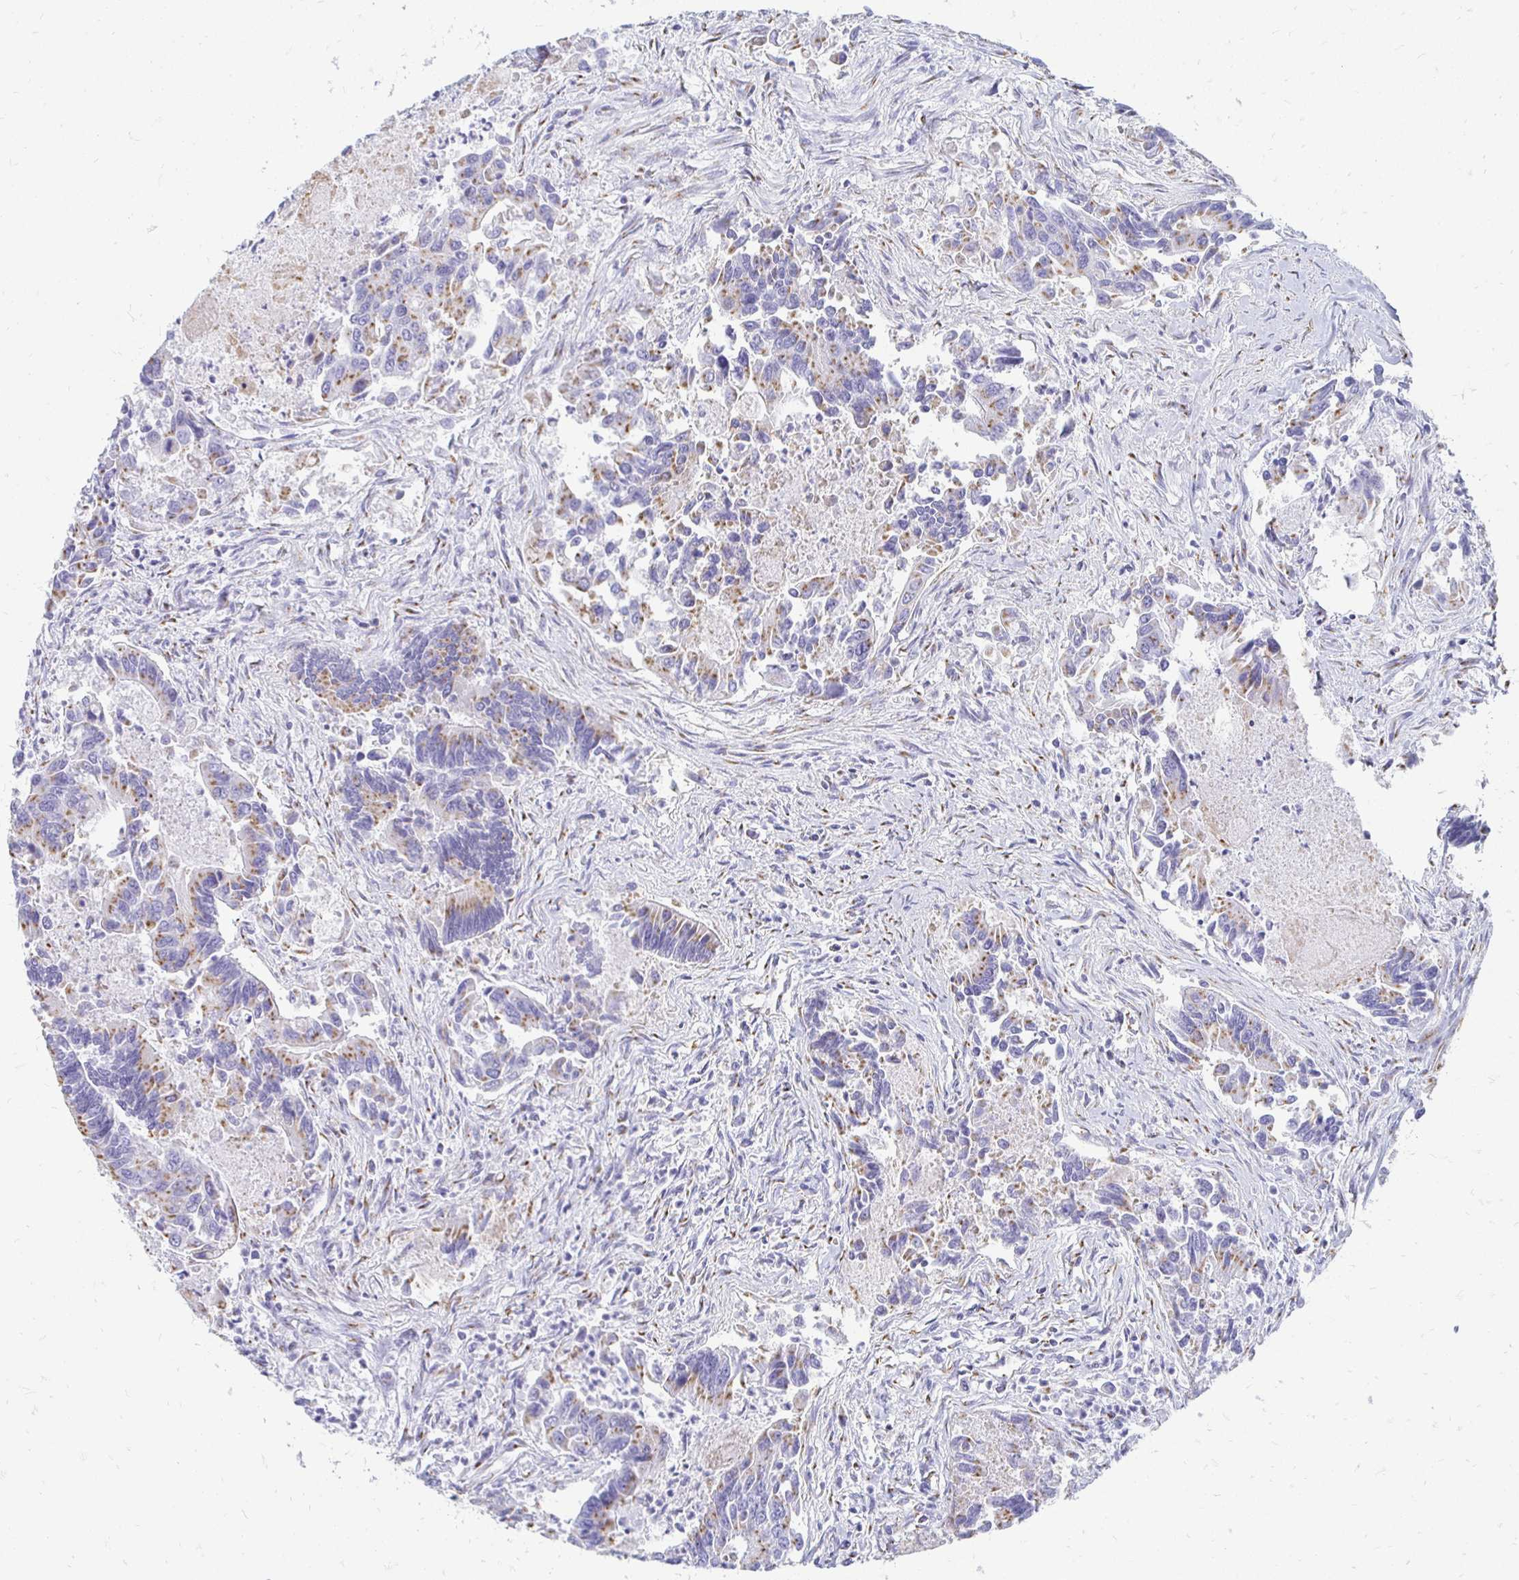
{"staining": {"intensity": "moderate", "quantity": ">75%", "location": "cytoplasmic/membranous"}, "tissue": "colorectal cancer", "cell_type": "Tumor cells", "image_type": "cancer", "snomed": [{"axis": "morphology", "description": "Adenocarcinoma, NOS"}, {"axis": "topography", "description": "Colon"}], "caption": "Protein staining of colorectal cancer (adenocarcinoma) tissue reveals moderate cytoplasmic/membranous staining in about >75% of tumor cells. (Stains: DAB (3,3'-diaminobenzidine) in brown, nuclei in blue, Microscopy: brightfield microscopy at high magnification).", "gene": "PAGE4", "patient": {"sex": "female", "age": 67}}